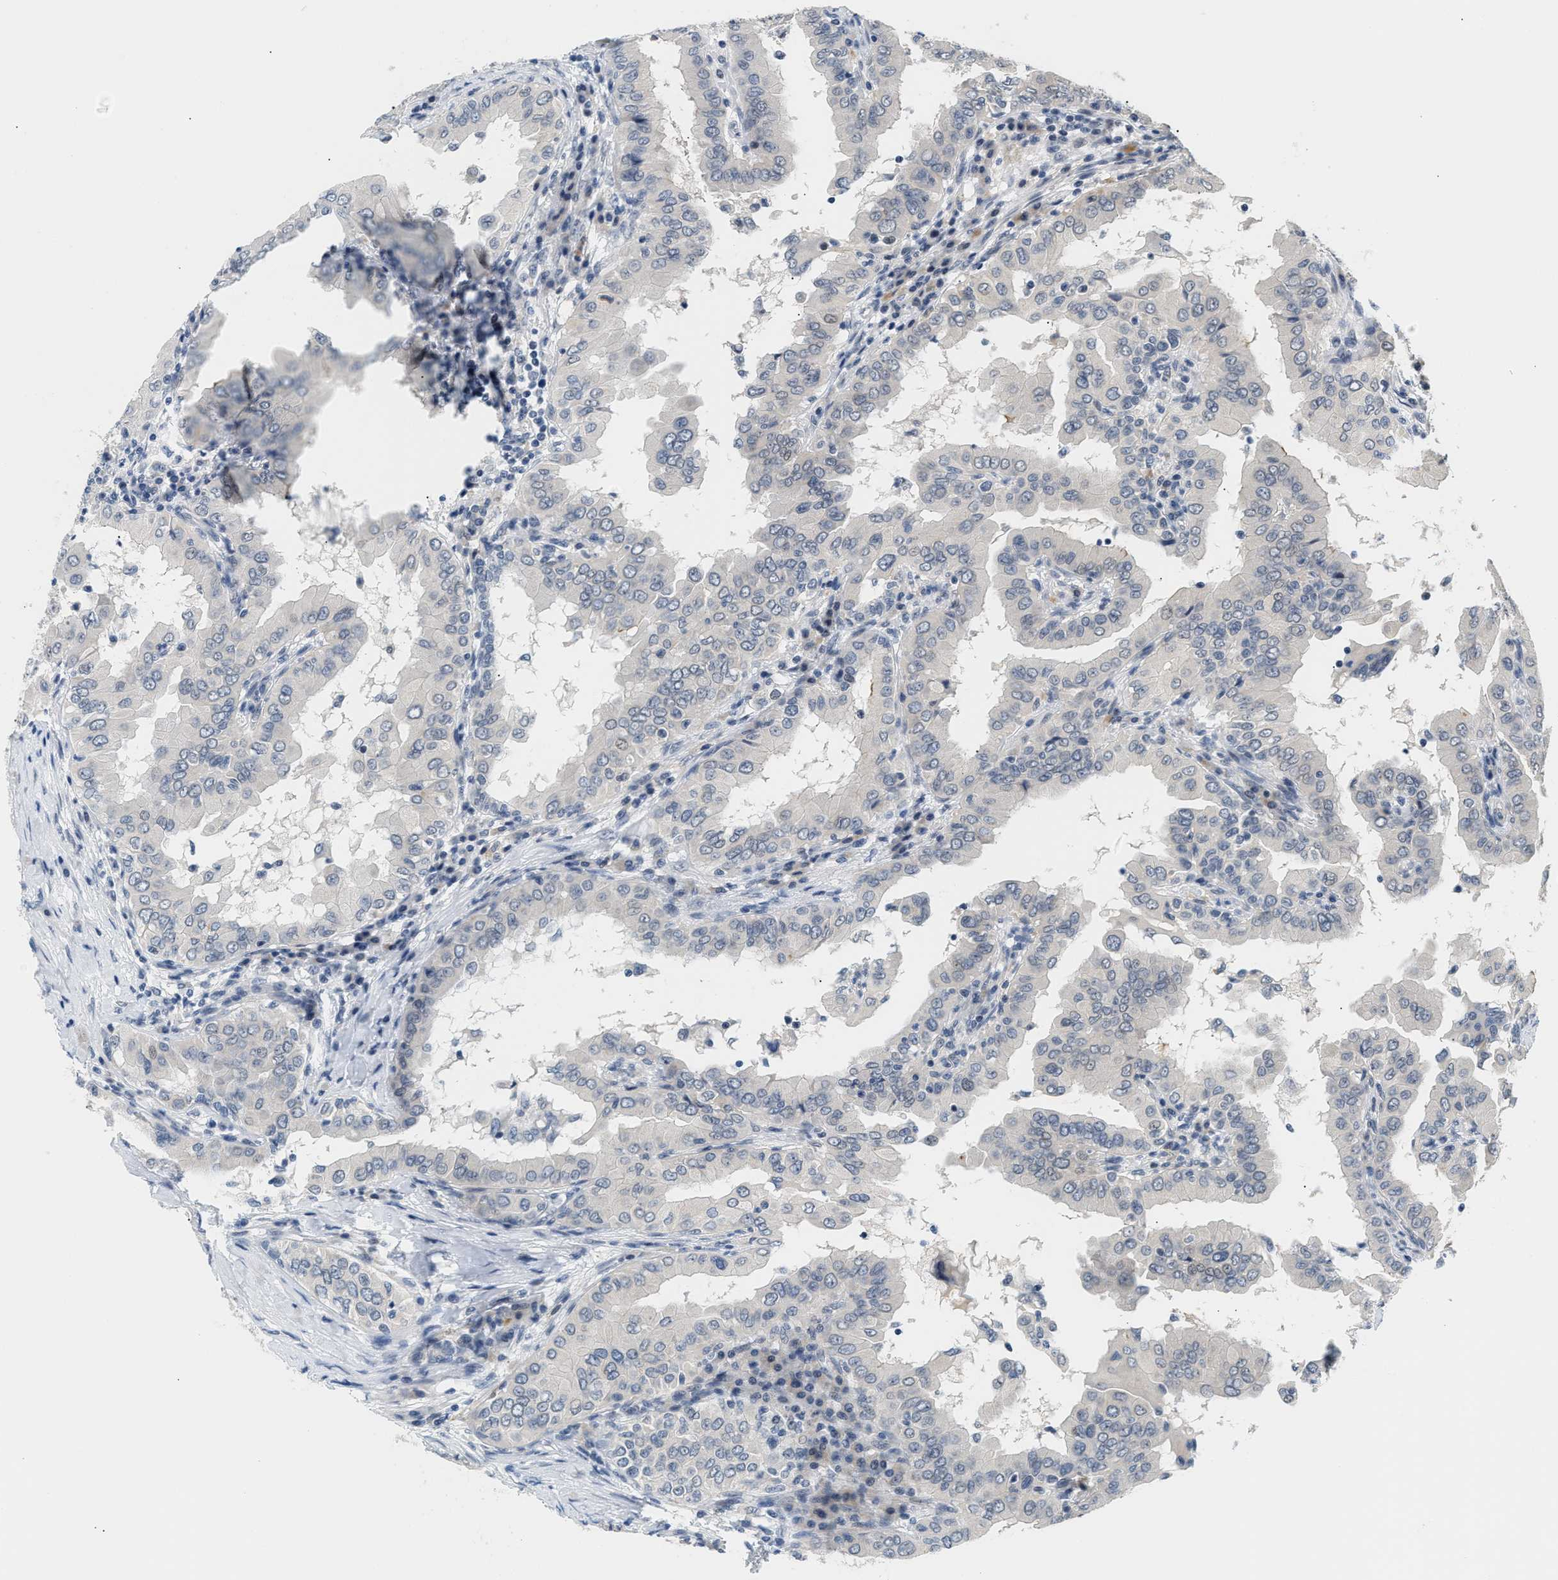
{"staining": {"intensity": "negative", "quantity": "none", "location": "none"}, "tissue": "thyroid cancer", "cell_type": "Tumor cells", "image_type": "cancer", "snomed": [{"axis": "morphology", "description": "Papillary adenocarcinoma, NOS"}, {"axis": "topography", "description": "Thyroid gland"}], "caption": "Thyroid cancer was stained to show a protein in brown. There is no significant staining in tumor cells. Brightfield microscopy of immunohistochemistry stained with DAB (brown) and hematoxylin (blue), captured at high magnification.", "gene": "PPM1H", "patient": {"sex": "male", "age": 33}}